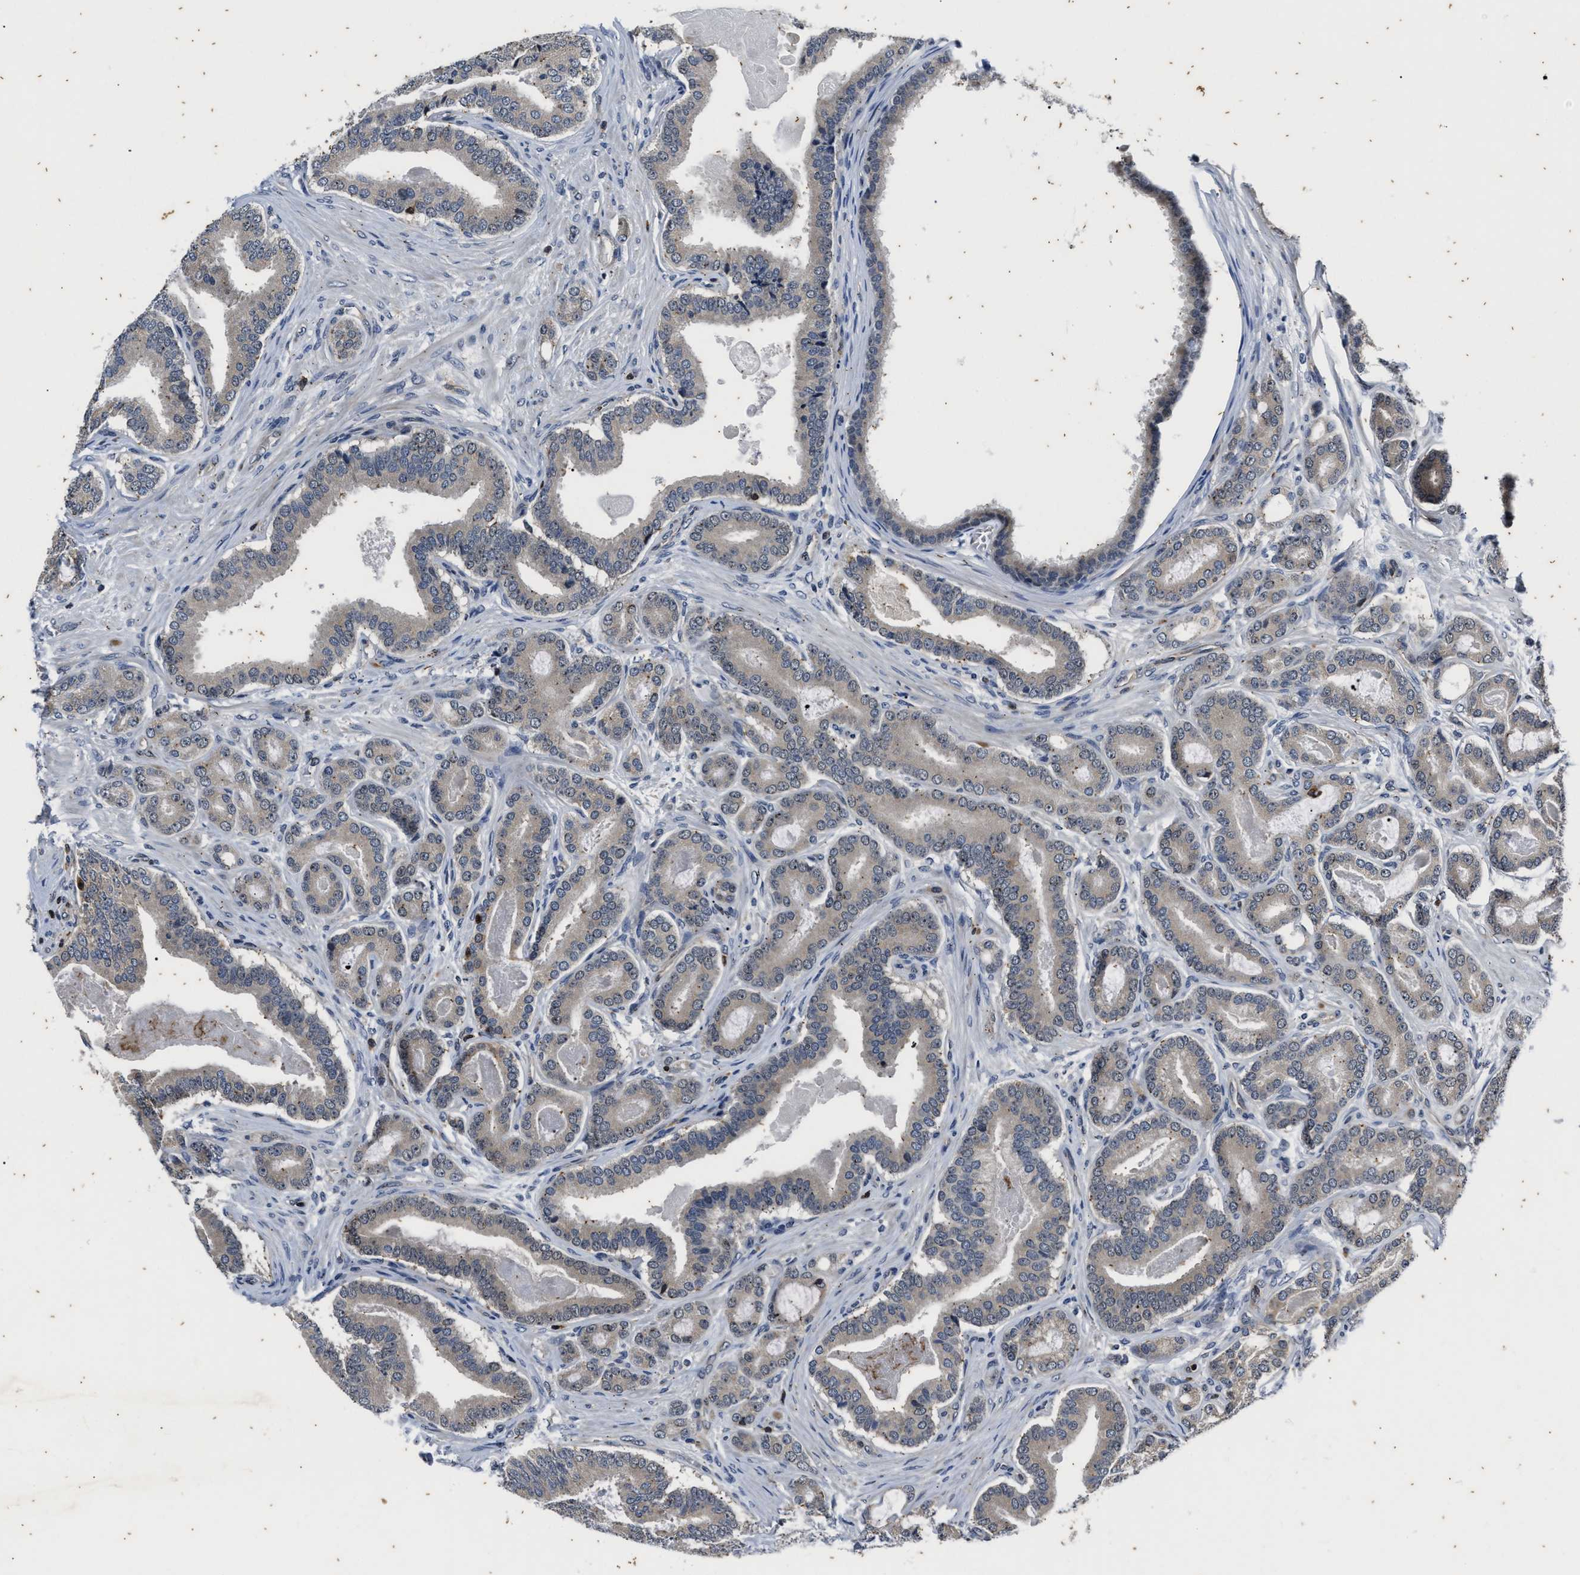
{"staining": {"intensity": "weak", "quantity": "<25%", "location": "cytoplasmic/membranous"}, "tissue": "prostate cancer", "cell_type": "Tumor cells", "image_type": "cancer", "snomed": [{"axis": "morphology", "description": "Adenocarcinoma, High grade"}, {"axis": "topography", "description": "Prostate"}], "caption": "Tumor cells show no significant protein positivity in prostate cancer.", "gene": "PTPN7", "patient": {"sex": "male", "age": 60}}